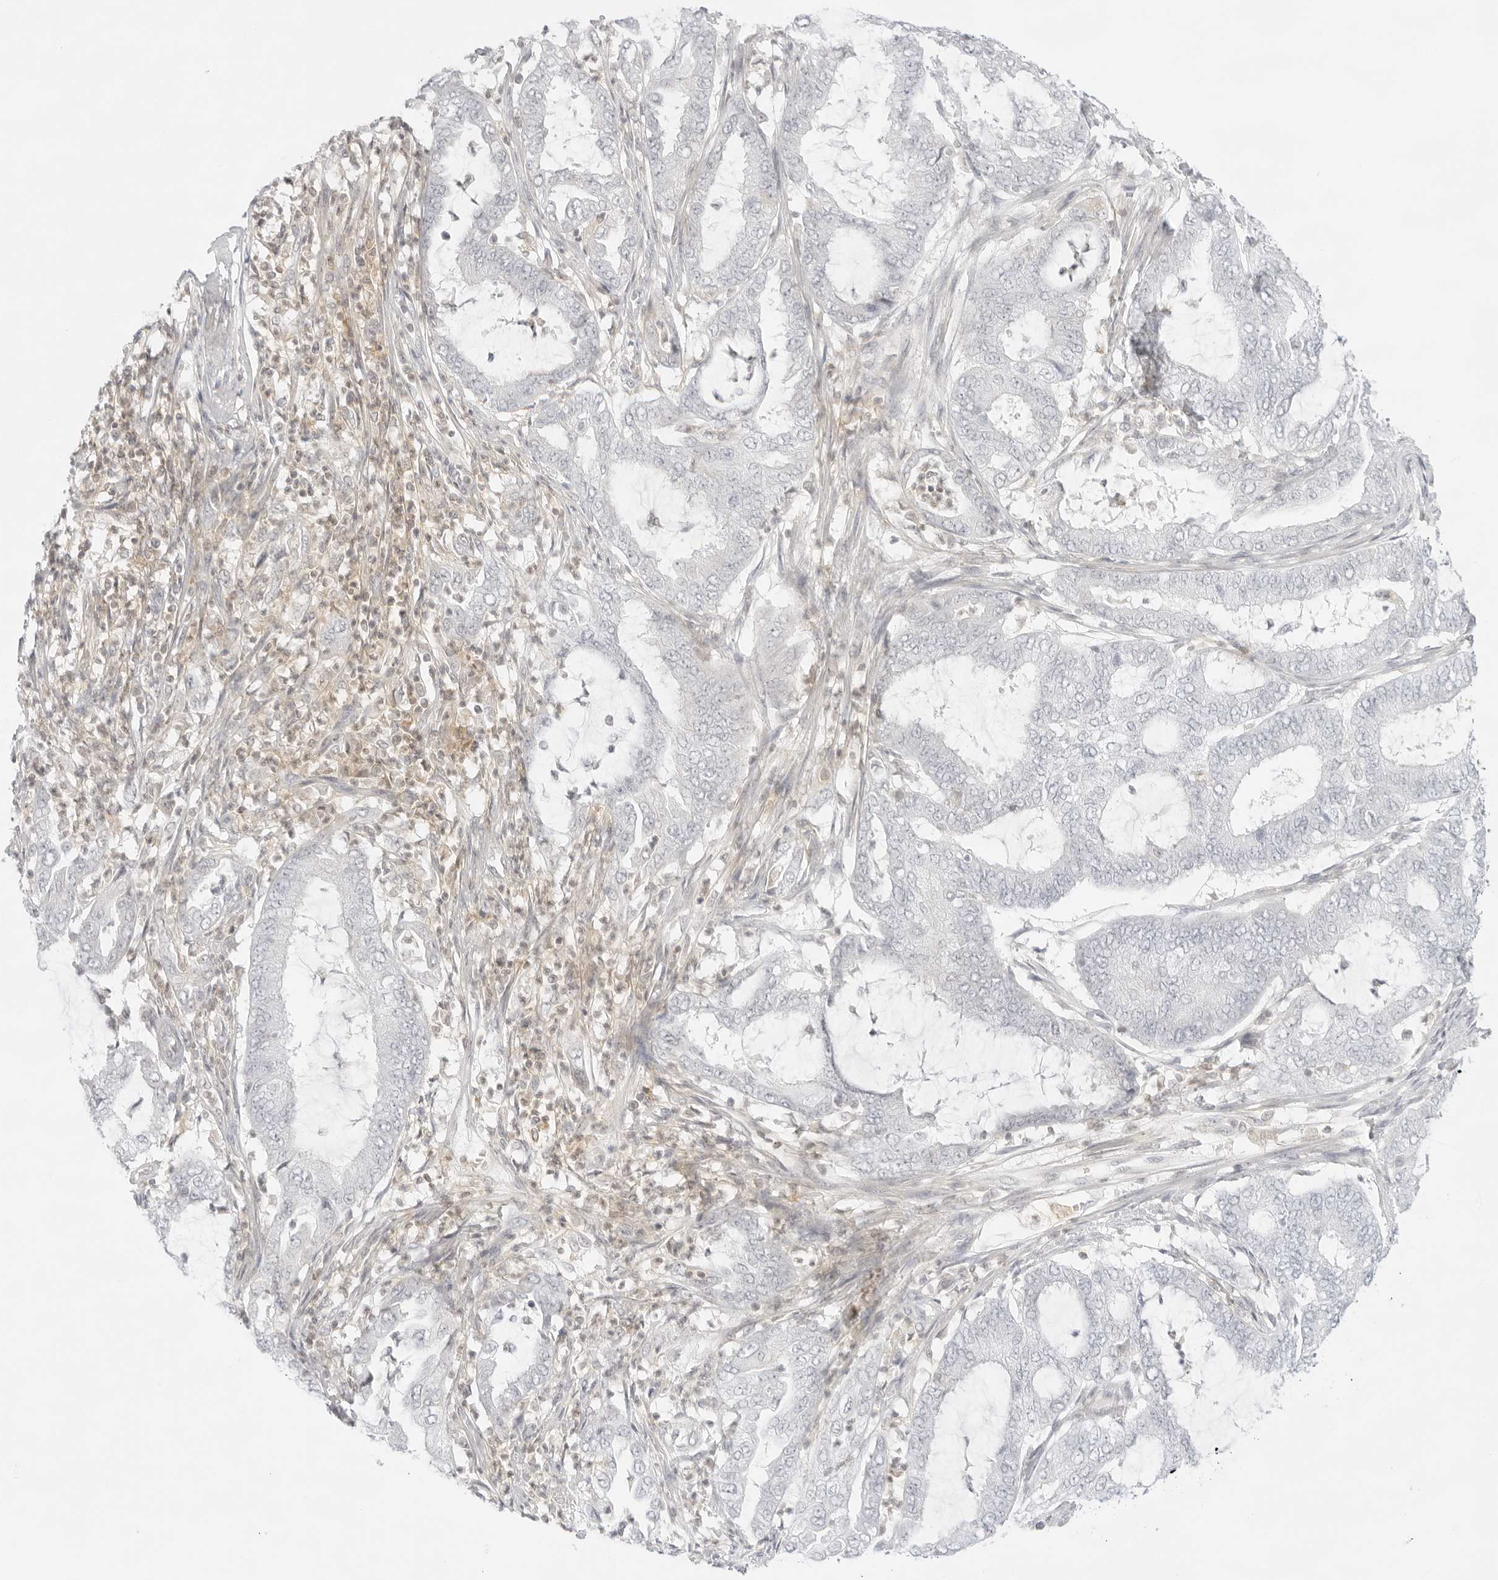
{"staining": {"intensity": "negative", "quantity": "none", "location": "none"}, "tissue": "endometrial cancer", "cell_type": "Tumor cells", "image_type": "cancer", "snomed": [{"axis": "morphology", "description": "Adenocarcinoma, NOS"}, {"axis": "topography", "description": "Endometrium"}], "caption": "Tumor cells are negative for brown protein staining in endometrial cancer (adenocarcinoma).", "gene": "TNFRSF14", "patient": {"sex": "female", "age": 51}}